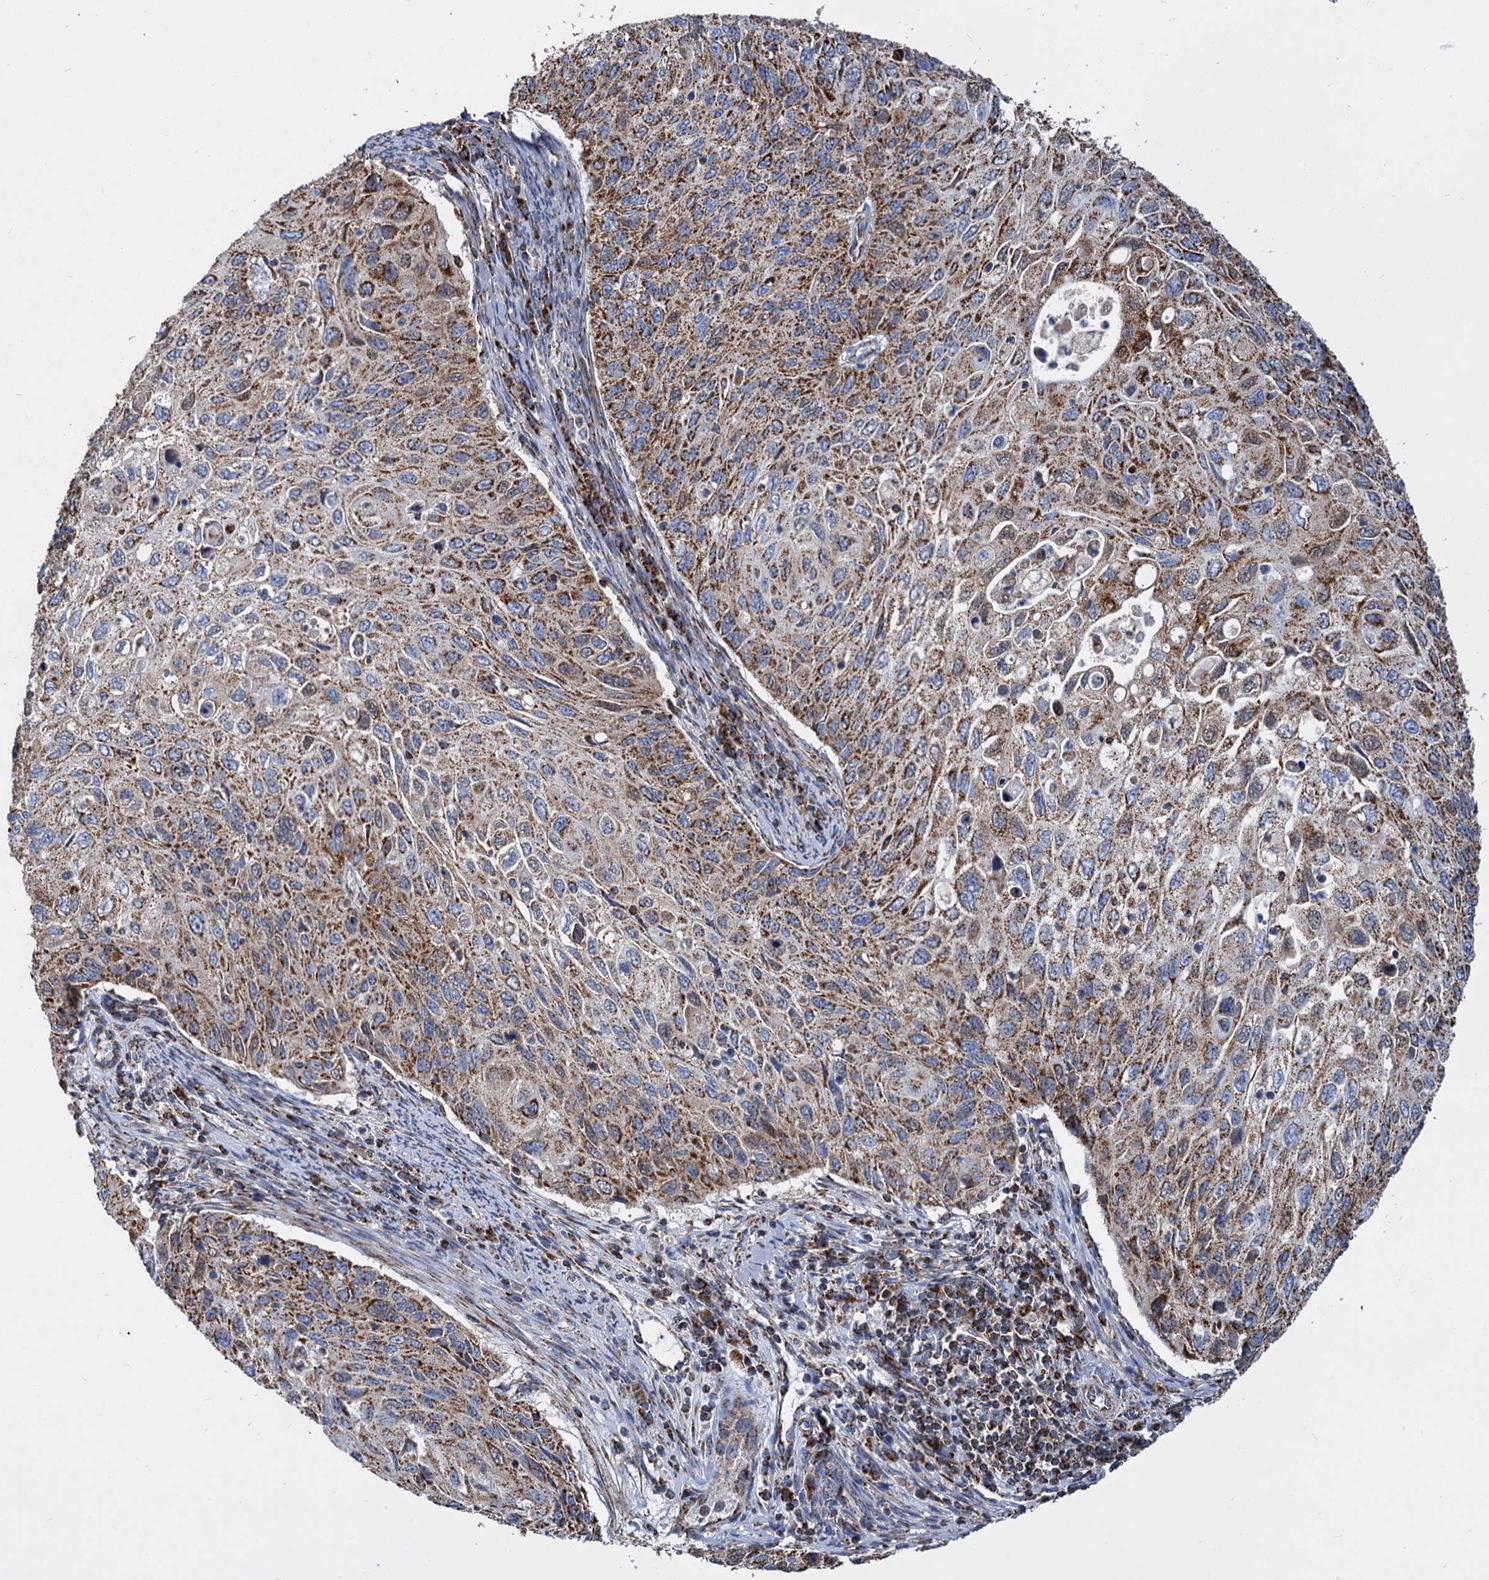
{"staining": {"intensity": "strong", "quantity": "25%-75%", "location": "cytoplasmic/membranous"}, "tissue": "cervical cancer", "cell_type": "Tumor cells", "image_type": "cancer", "snomed": [{"axis": "morphology", "description": "Squamous cell carcinoma, NOS"}, {"axis": "topography", "description": "Cervix"}], "caption": "Immunohistochemical staining of human cervical cancer exhibits strong cytoplasmic/membranous protein positivity in about 25%-75% of tumor cells.", "gene": "TIMM10", "patient": {"sex": "female", "age": 70}}